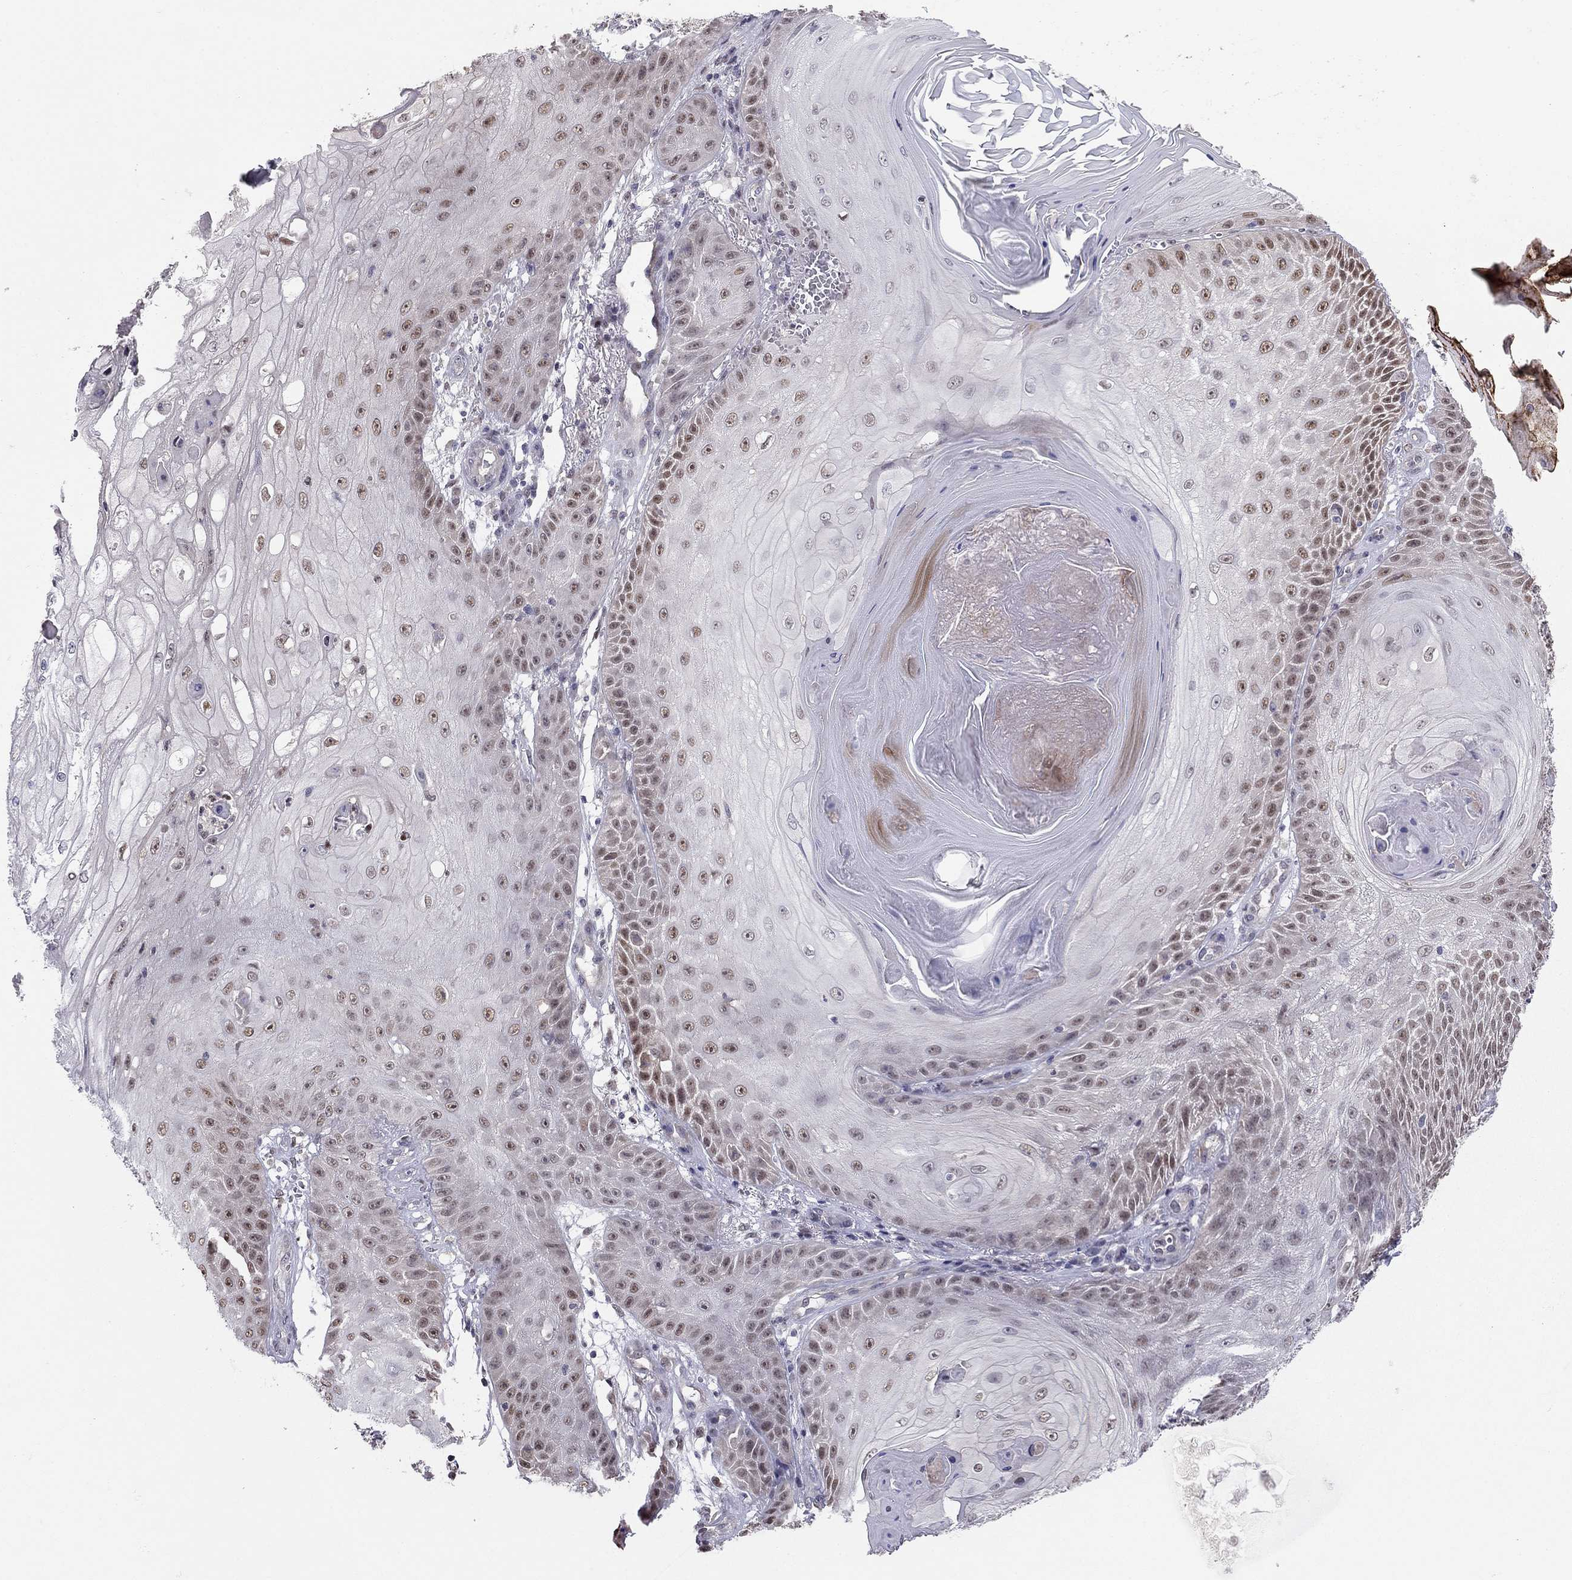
{"staining": {"intensity": "strong", "quantity": "<25%", "location": "nuclear"}, "tissue": "skin cancer", "cell_type": "Tumor cells", "image_type": "cancer", "snomed": [{"axis": "morphology", "description": "Squamous cell carcinoma, NOS"}, {"axis": "topography", "description": "Skin"}], "caption": "The immunohistochemical stain labels strong nuclear expression in tumor cells of skin cancer tissue.", "gene": "LRRC39", "patient": {"sex": "male", "age": 70}}